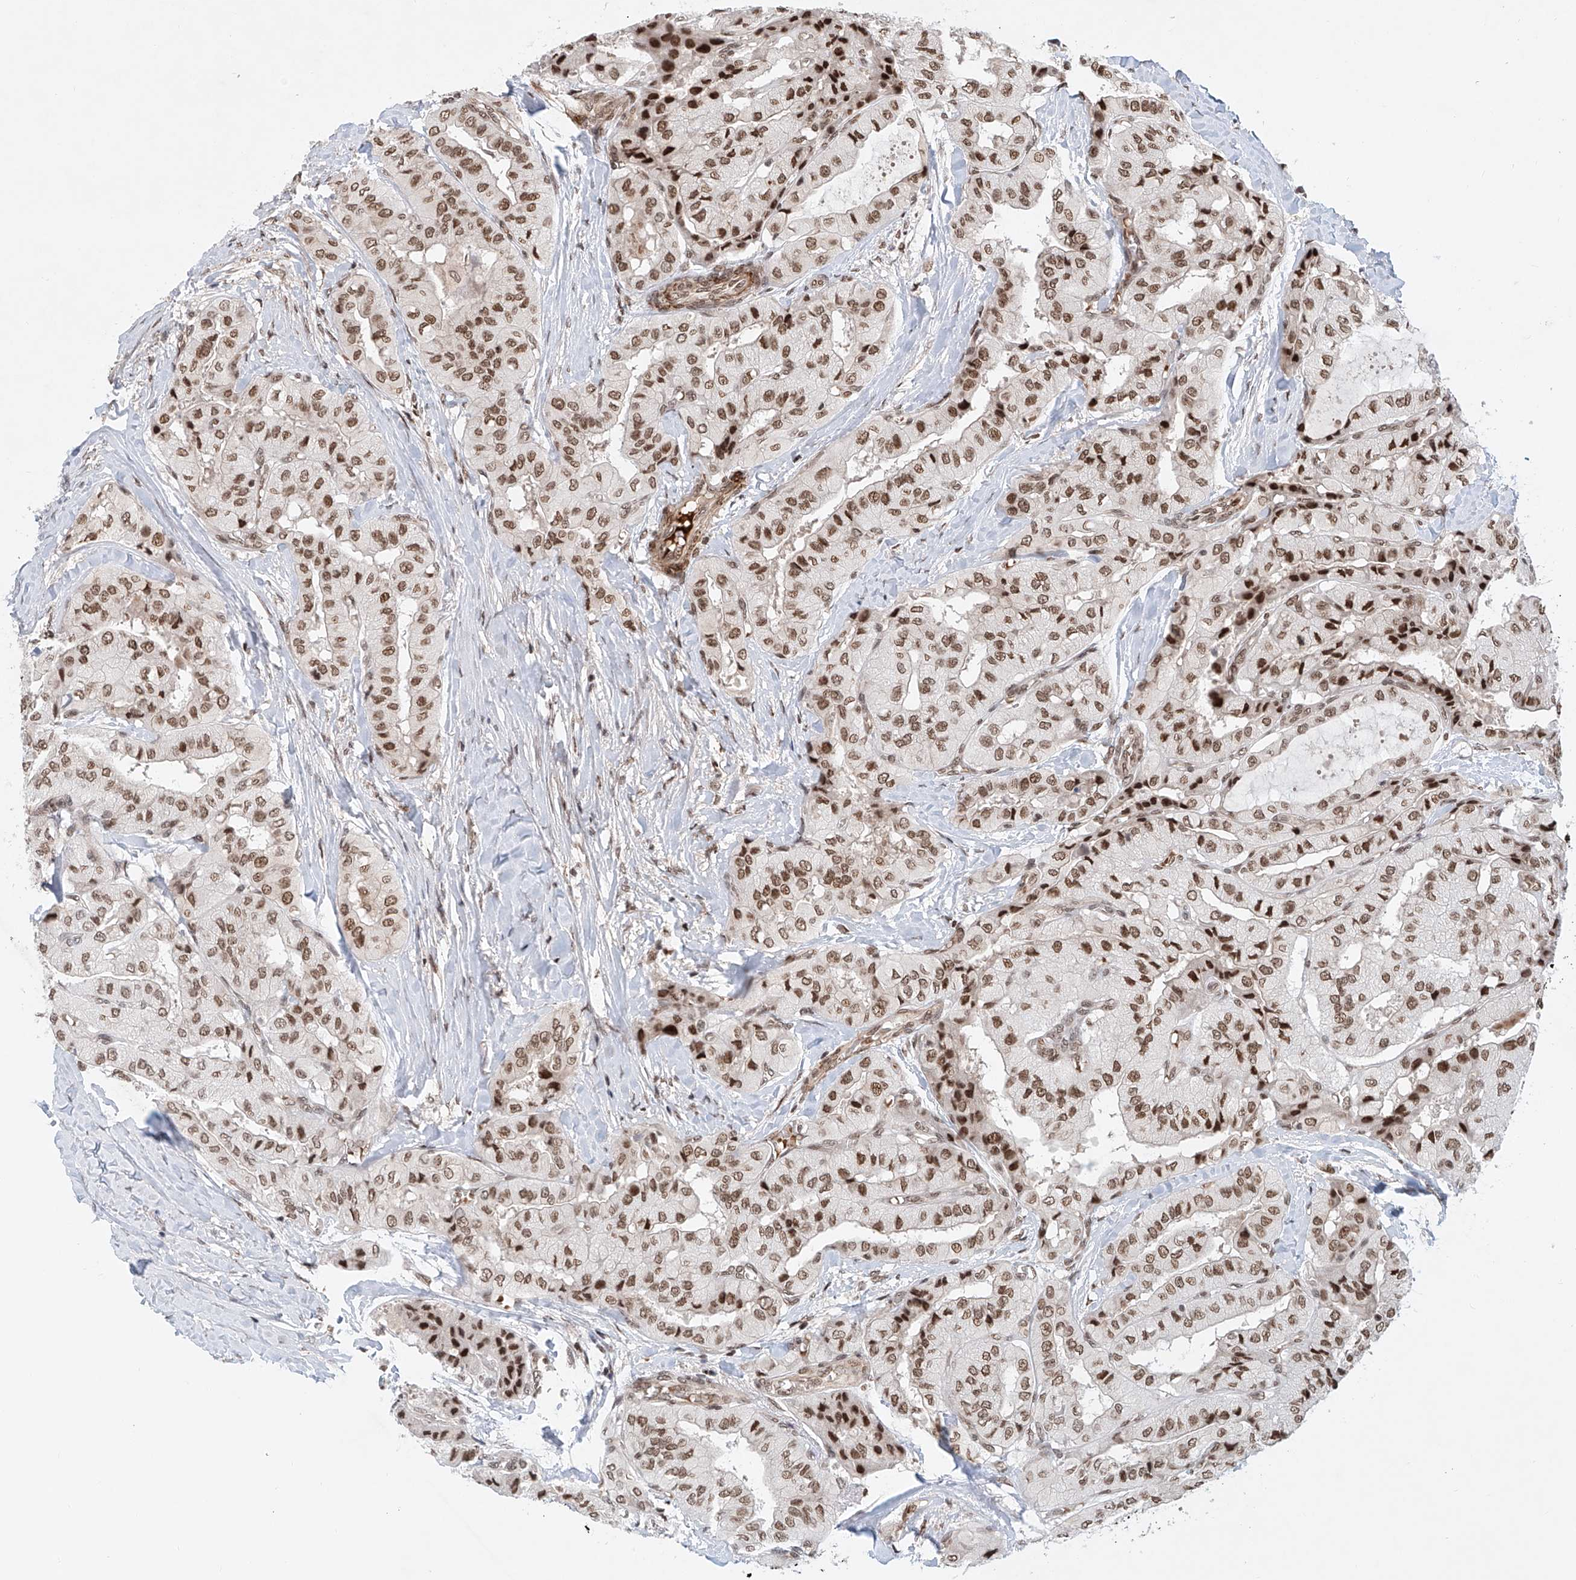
{"staining": {"intensity": "moderate", "quantity": ">75%", "location": "nuclear"}, "tissue": "thyroid cancer", "cell_type": "Tumor cells", "image_type": "cancer", "snomed": [{"axis": "morphology", "description": "Papillary adenocarcinoma, NOS"}, {"axis": "topography", "description": "Thyroid gland"}], "caption": "Tumor cells exhibit medium levels of moderate nuclear staining in approximately >75% of cells in thyroid papillary adenocarcinoma.", "gene": "ZNF470", "patient": {"sex": "female", "age": 59}}